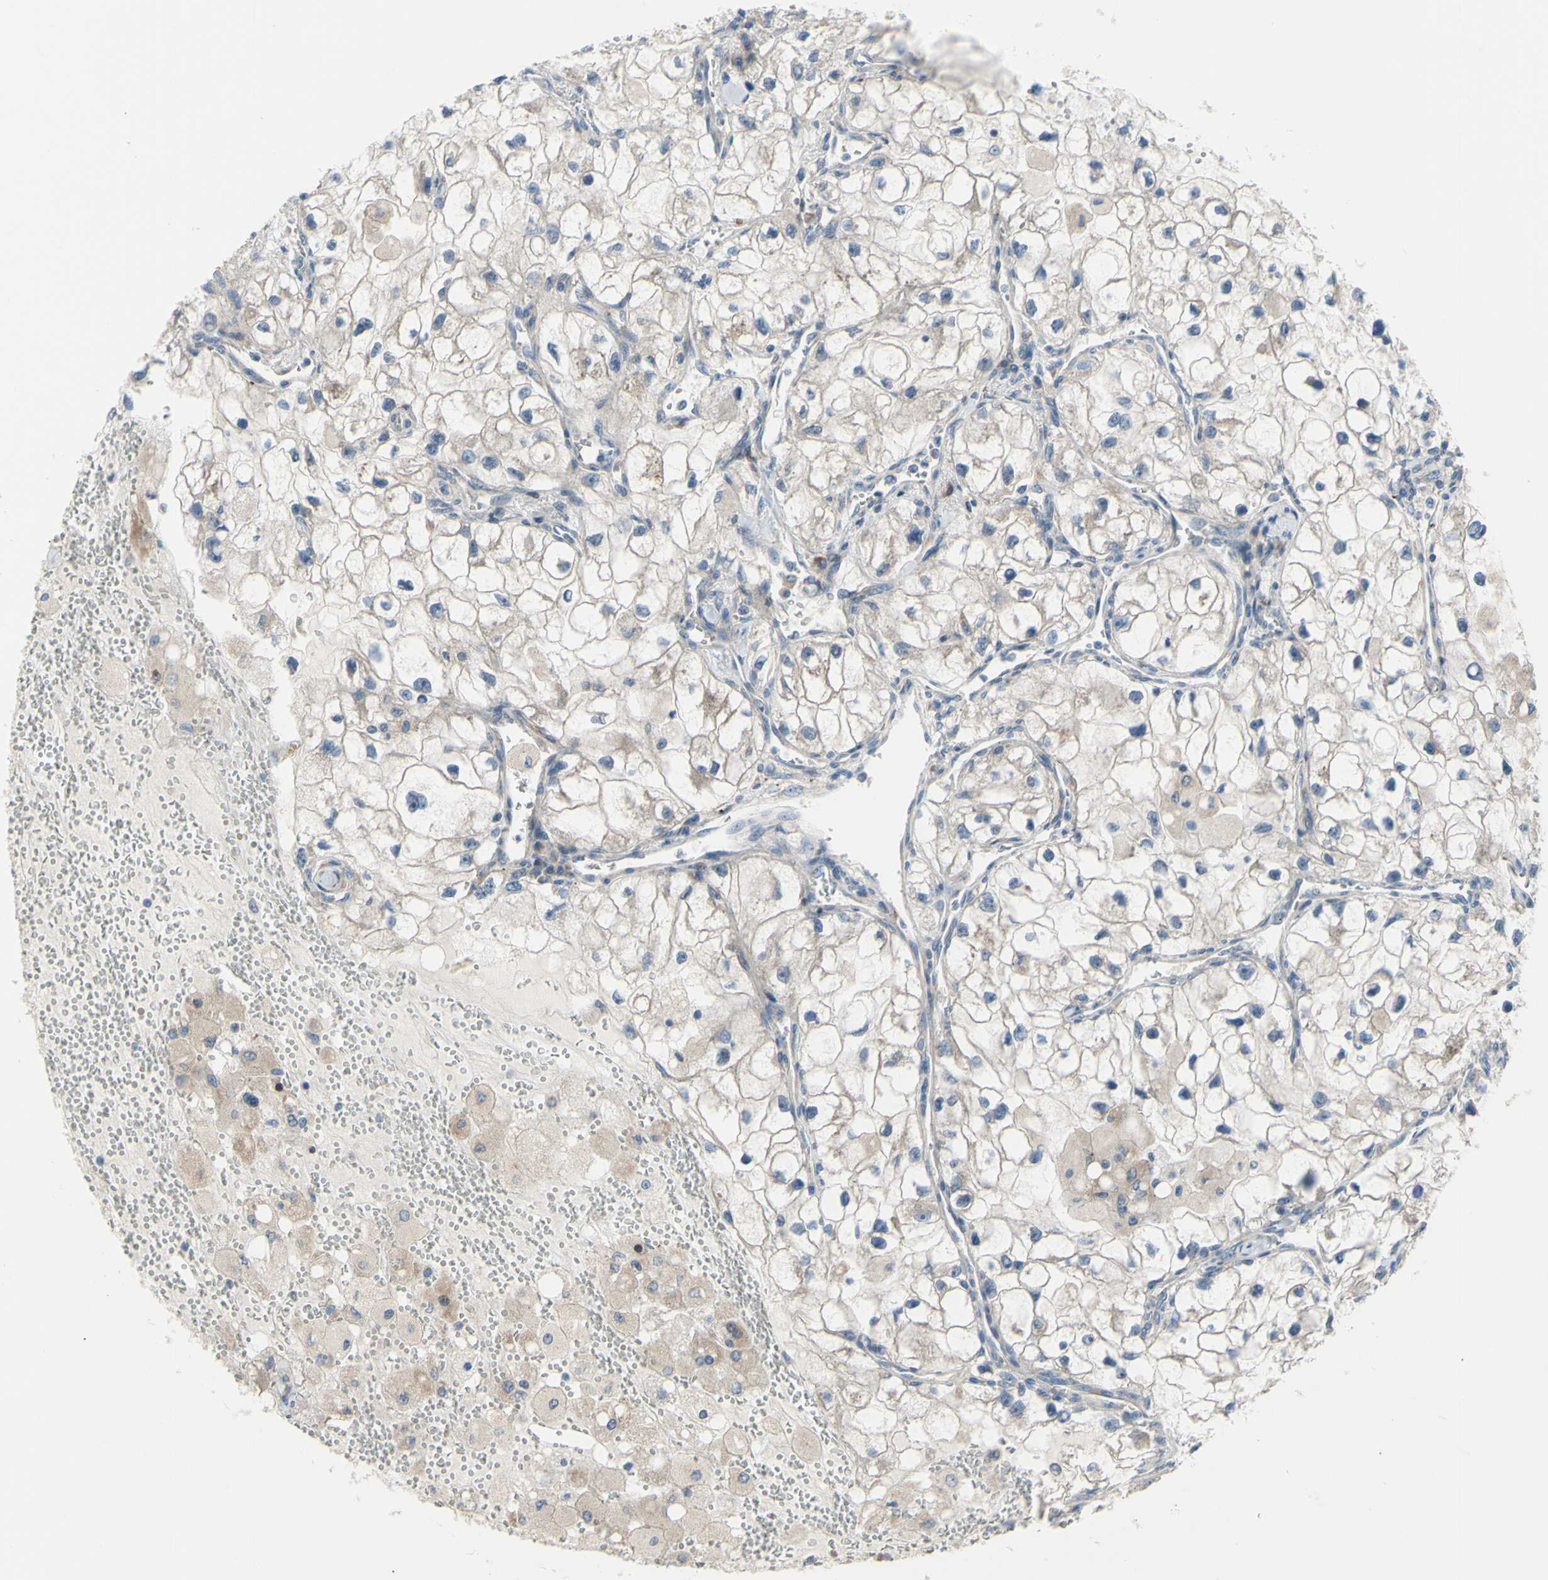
{"staining": {"intensity": "weak", "quantity": "<25%", "location": "cytoplasmic/membranous"}, "tissue": "renal cancer", "cell_type": "Tumor cells", "image_type": "cancer", "snomed": [{"axis": "morphology", "description": "Adenocarcinoma, NOS"}, {"axis": "topography", "description": "Kidney"}], "caption": "IHC of human renal cancer exhibits no expression in tumor cells.", "gene": "GRAMD2B", "patient": {"sex": "female", "age": 70}}